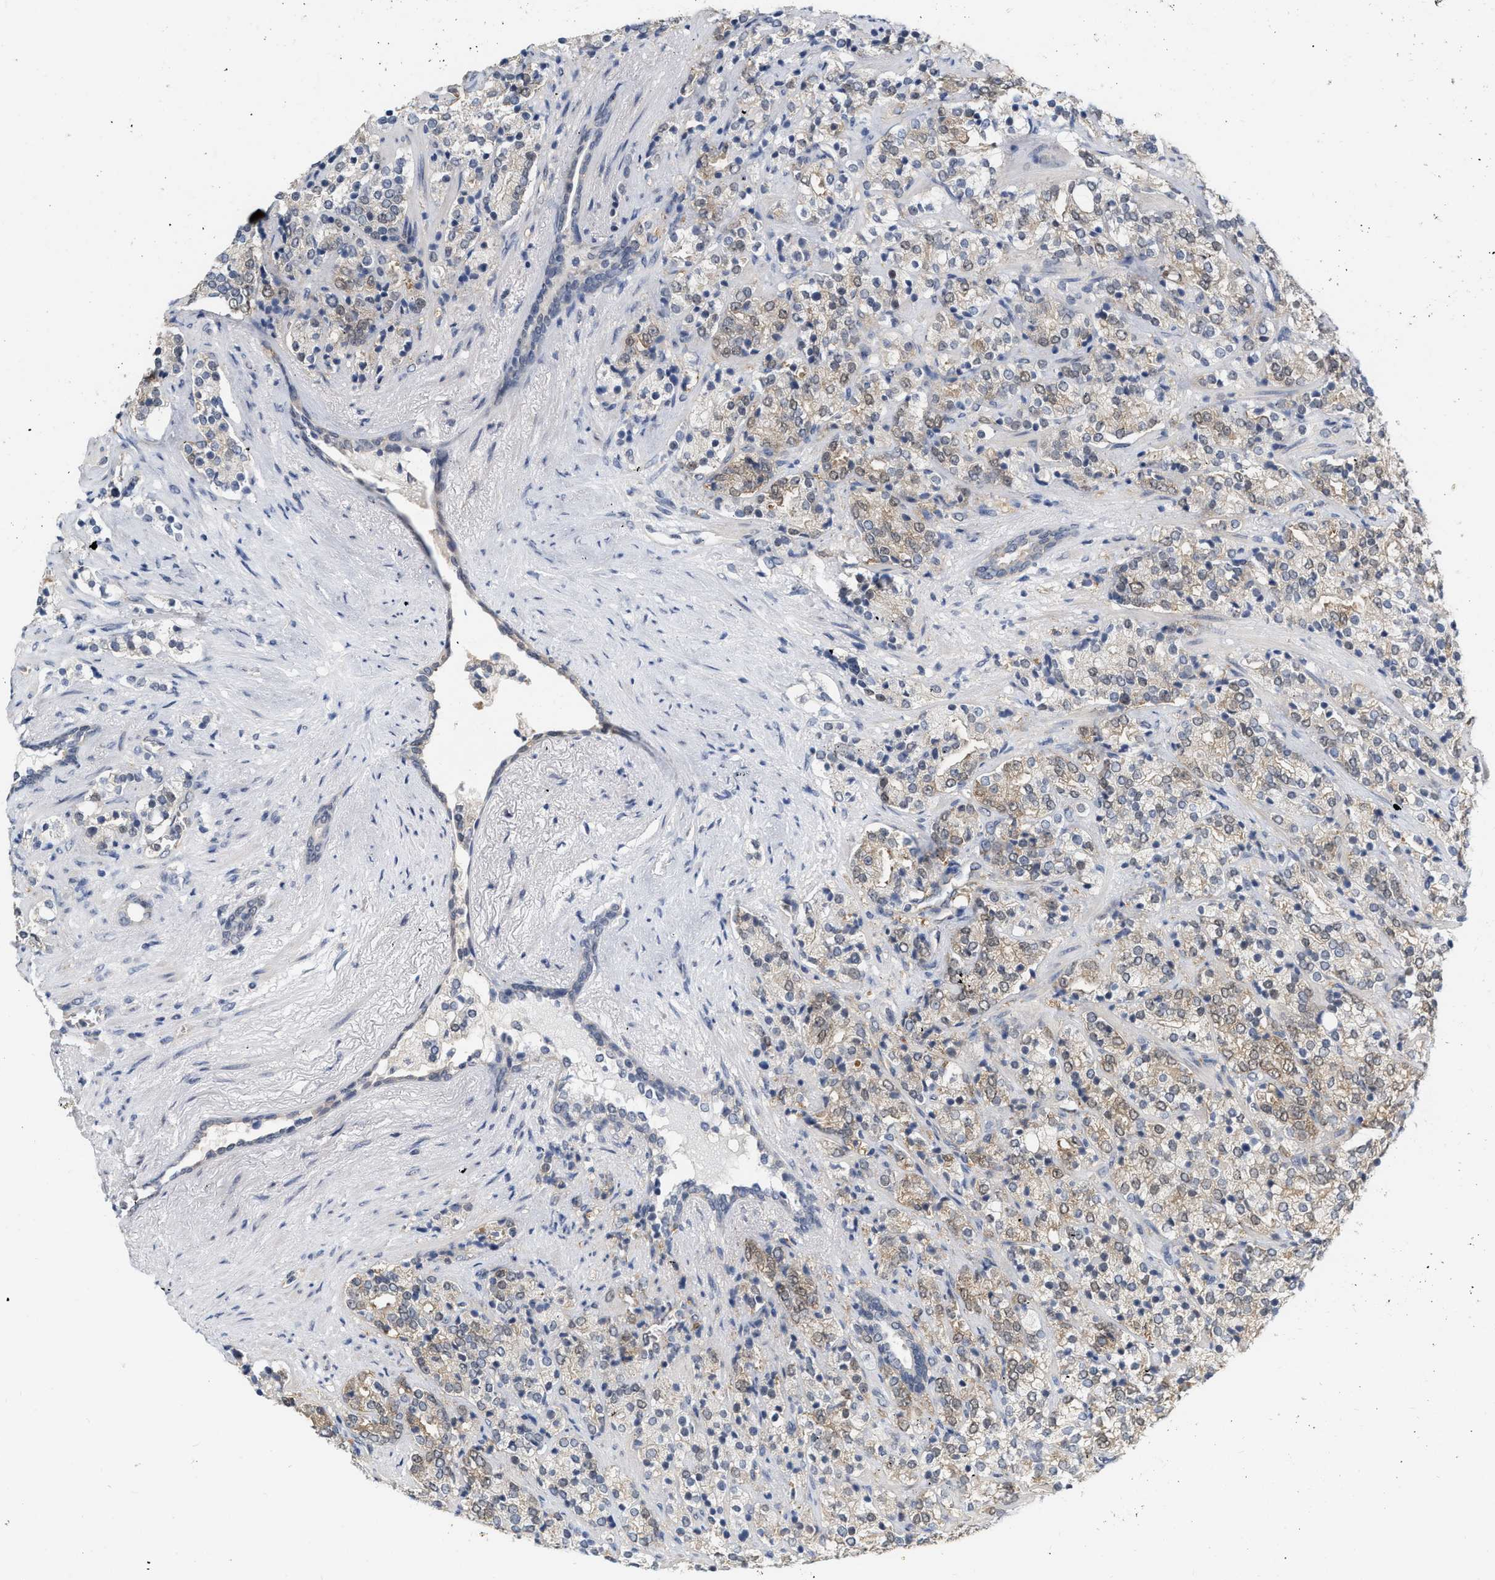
{"staining": {"intensity": "weak", "quantity": ">75%", "location": "cytoplasmic/membranous"}, "tissue": "prostate cancer", "cell_type": "Tumor cells", "image_type": "cancer", "snomed": [{"axis": "morphology", "description": "Adenocarcinoma, High grade"}, {"axis": "topography", "description": "Prostate"}], "caption": "An image of adenocarcinoma (high-grade) (prostate) stained for a protein demonstrates weak cytoplasmic/membranous brown staining in tumor cells. (DAB IHC with brightfield microscopy, high magnification).", "gene": "RUVBL1", "patient": {"sex": "male", "age": 71}}